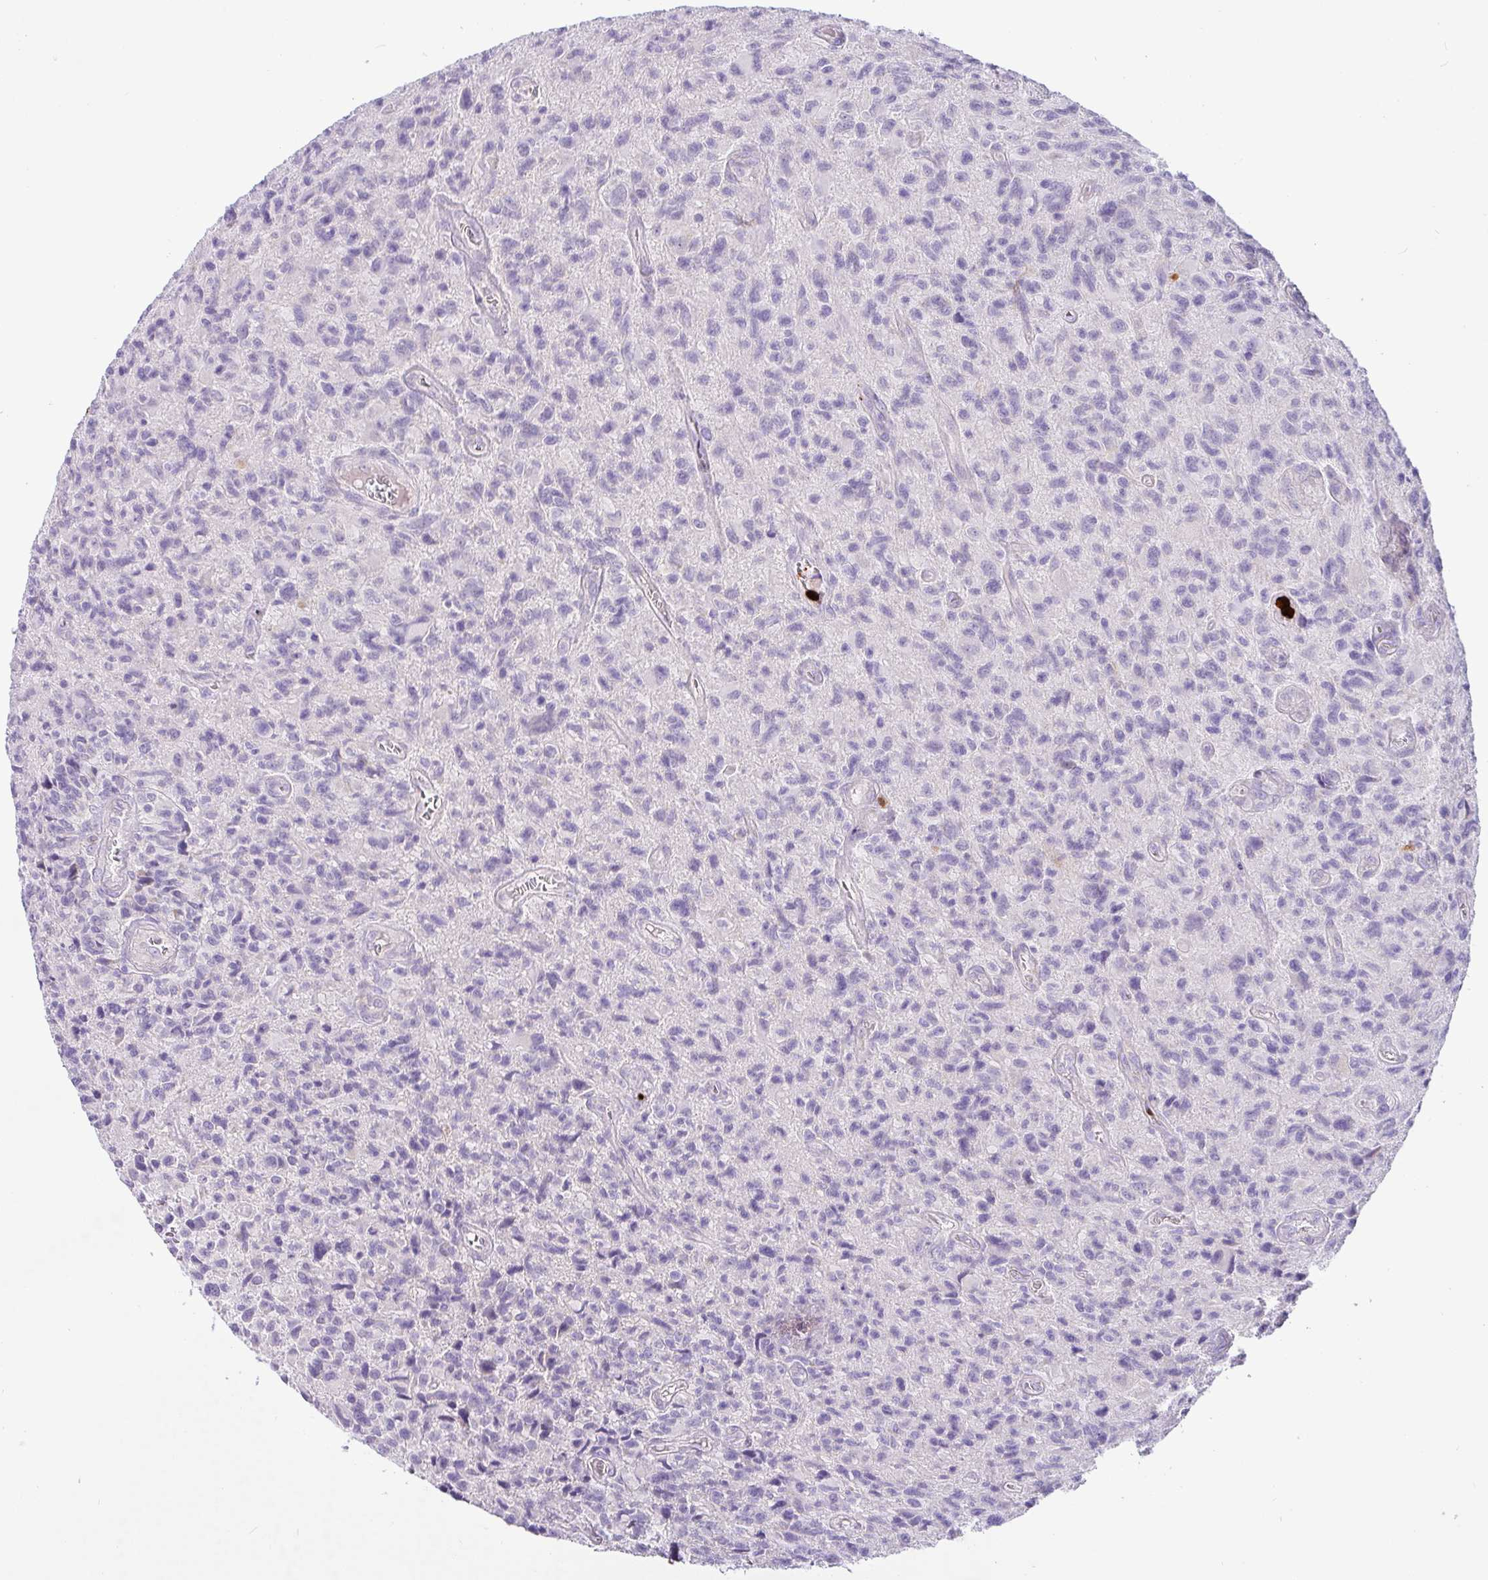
{"staining": {"intensity": "negative", "quantity": "none", "location": "none"}, "tissue": "glioma", "cell_type": "Tumor cells", "image_type": "cancer", "snomed": [{"axis": "morphology", "description": "Glioma, malignant, High grade"}, {"axis": "topography", "description": "Brain"}], "caption": "The micrograph shows no staining of tumor cells in glioma.", "gene": "SH2D3C", "patient": {"sex": "male", "age": 76}}